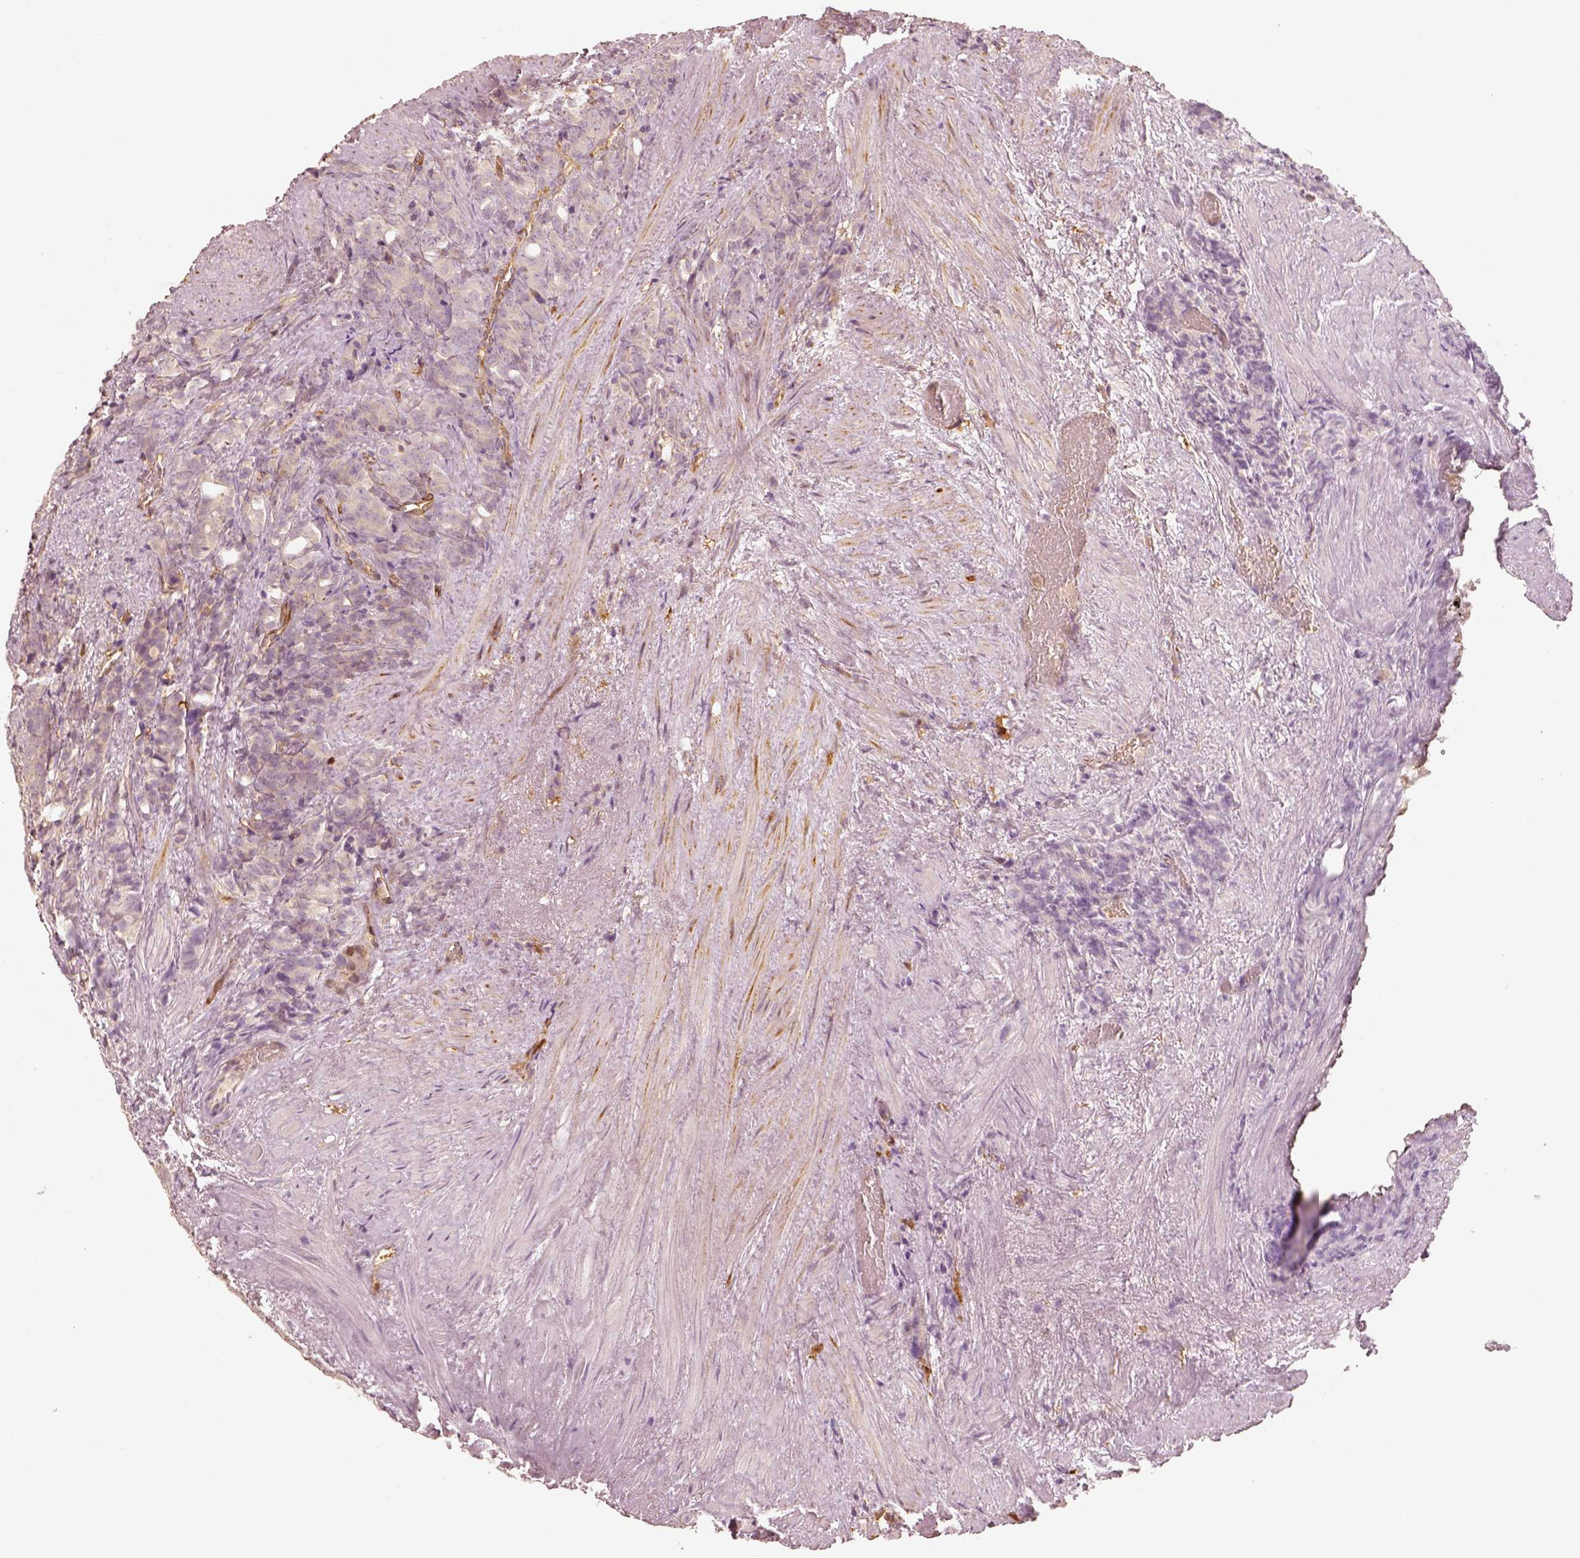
{"staining": {"intensity": "negative", "quantity": "none", "location": "none"}, "tissue": "prostate cancer", "cell_type": "Tumor cells", "image_type": "cancer", "snomed": [{"axis": "morphology", "description": "Adenocarcinoma, High grade"}, {"axis": "topography", "description": "Prostate"}], "caption": "Immunohistochemical staining of prostate adenocarcinoma (high-grade) shows no significant positivity in tumor cells.", "gene": "FSCN1", "patient": {"sex": "male", "age": 84}}